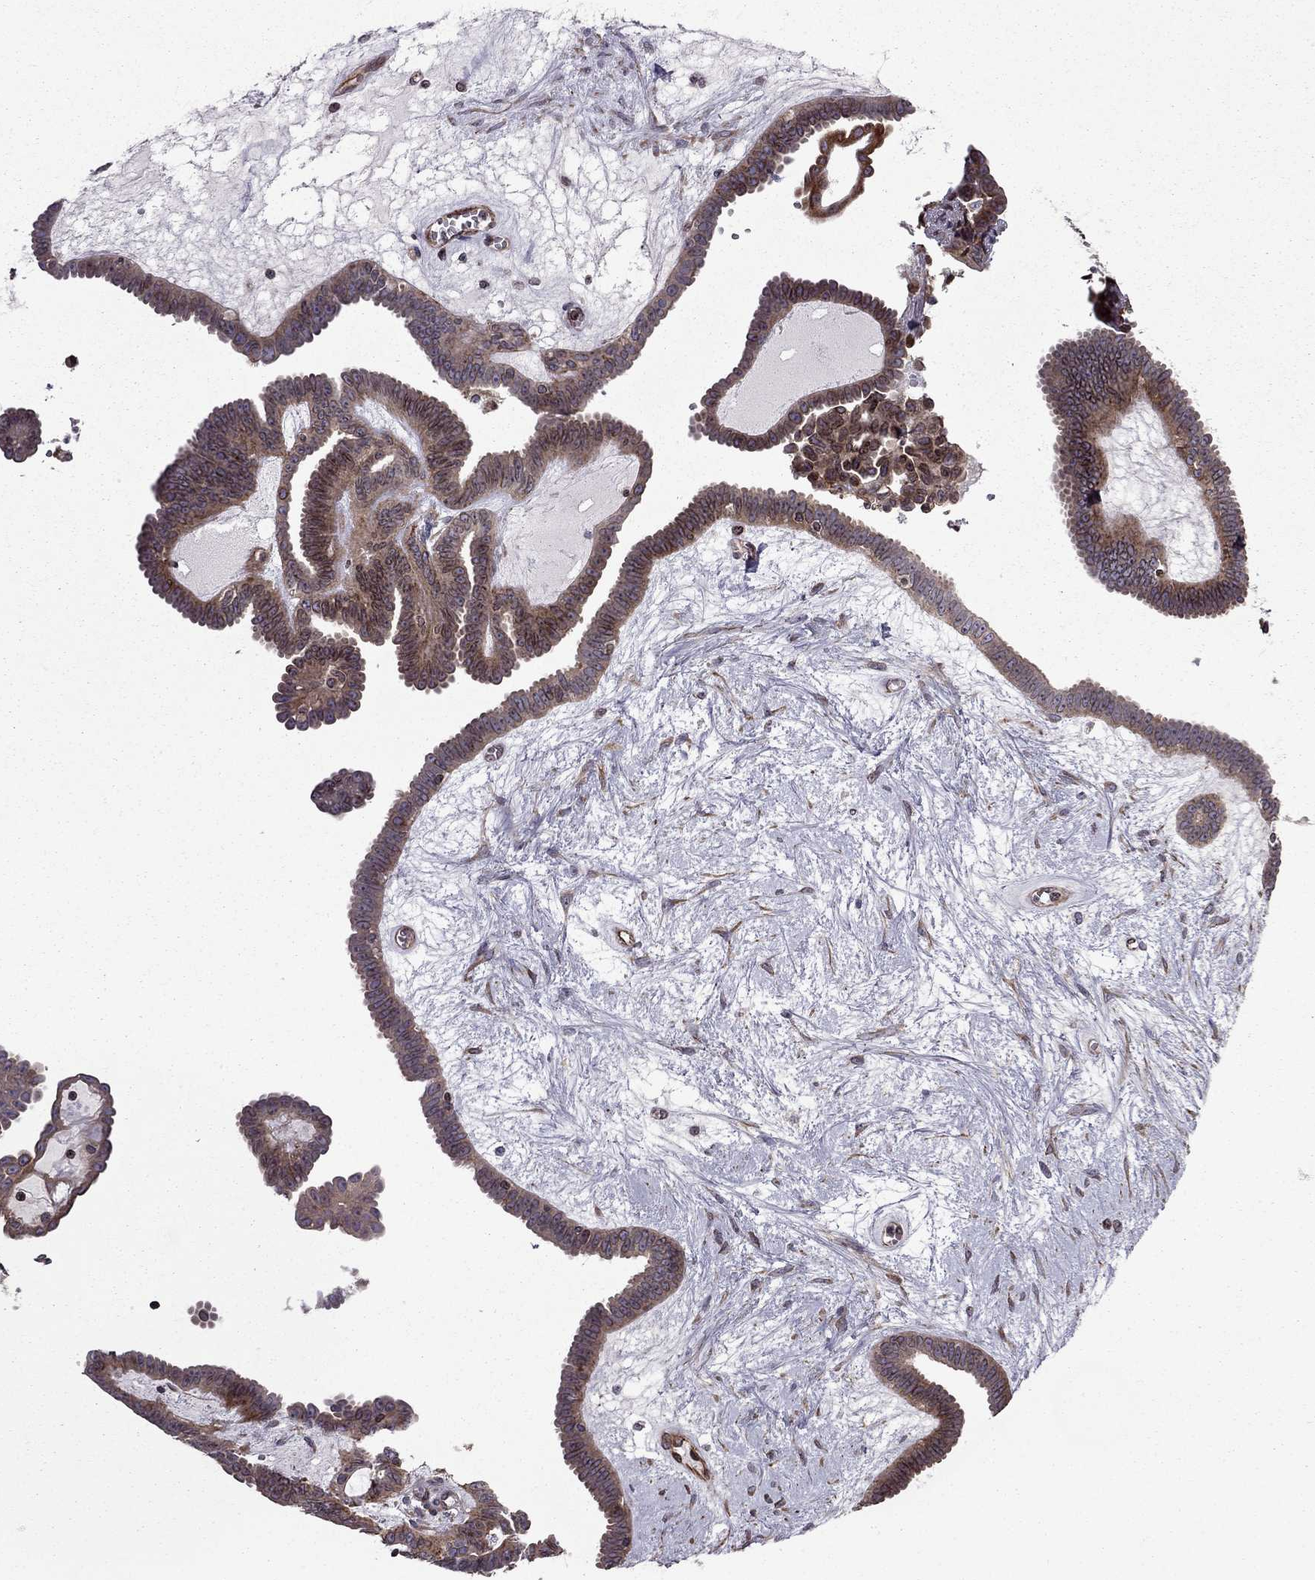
{"staining": {"intensity": "moderate", "quantity": ">75%", "location": "cytoplasmic/membranous"}, "tissue": "ovarian cancer", "cell_type": "Tumor cells", "image_type": "cancer", "snomed": [{"axis": "morphology", "description": "Cystadenocarcinoma, serous, NOS"}, {"axis": "topography", "description": "Ovary"}], "caption": "Protein expression analysis of human ovarian serous cystadenocarcinoma reveals moderate cytoplasmic/membranous staining in about >75% of tumor cells. The staining is performed using DAB (3,3'-diaminobenzidine) brown chromogen to label protein expression. The nuclei are counter-stained blue using hematoxylin.", "gene": "CDC42BPA", "patient": {"sex": "female", "age": 71}}